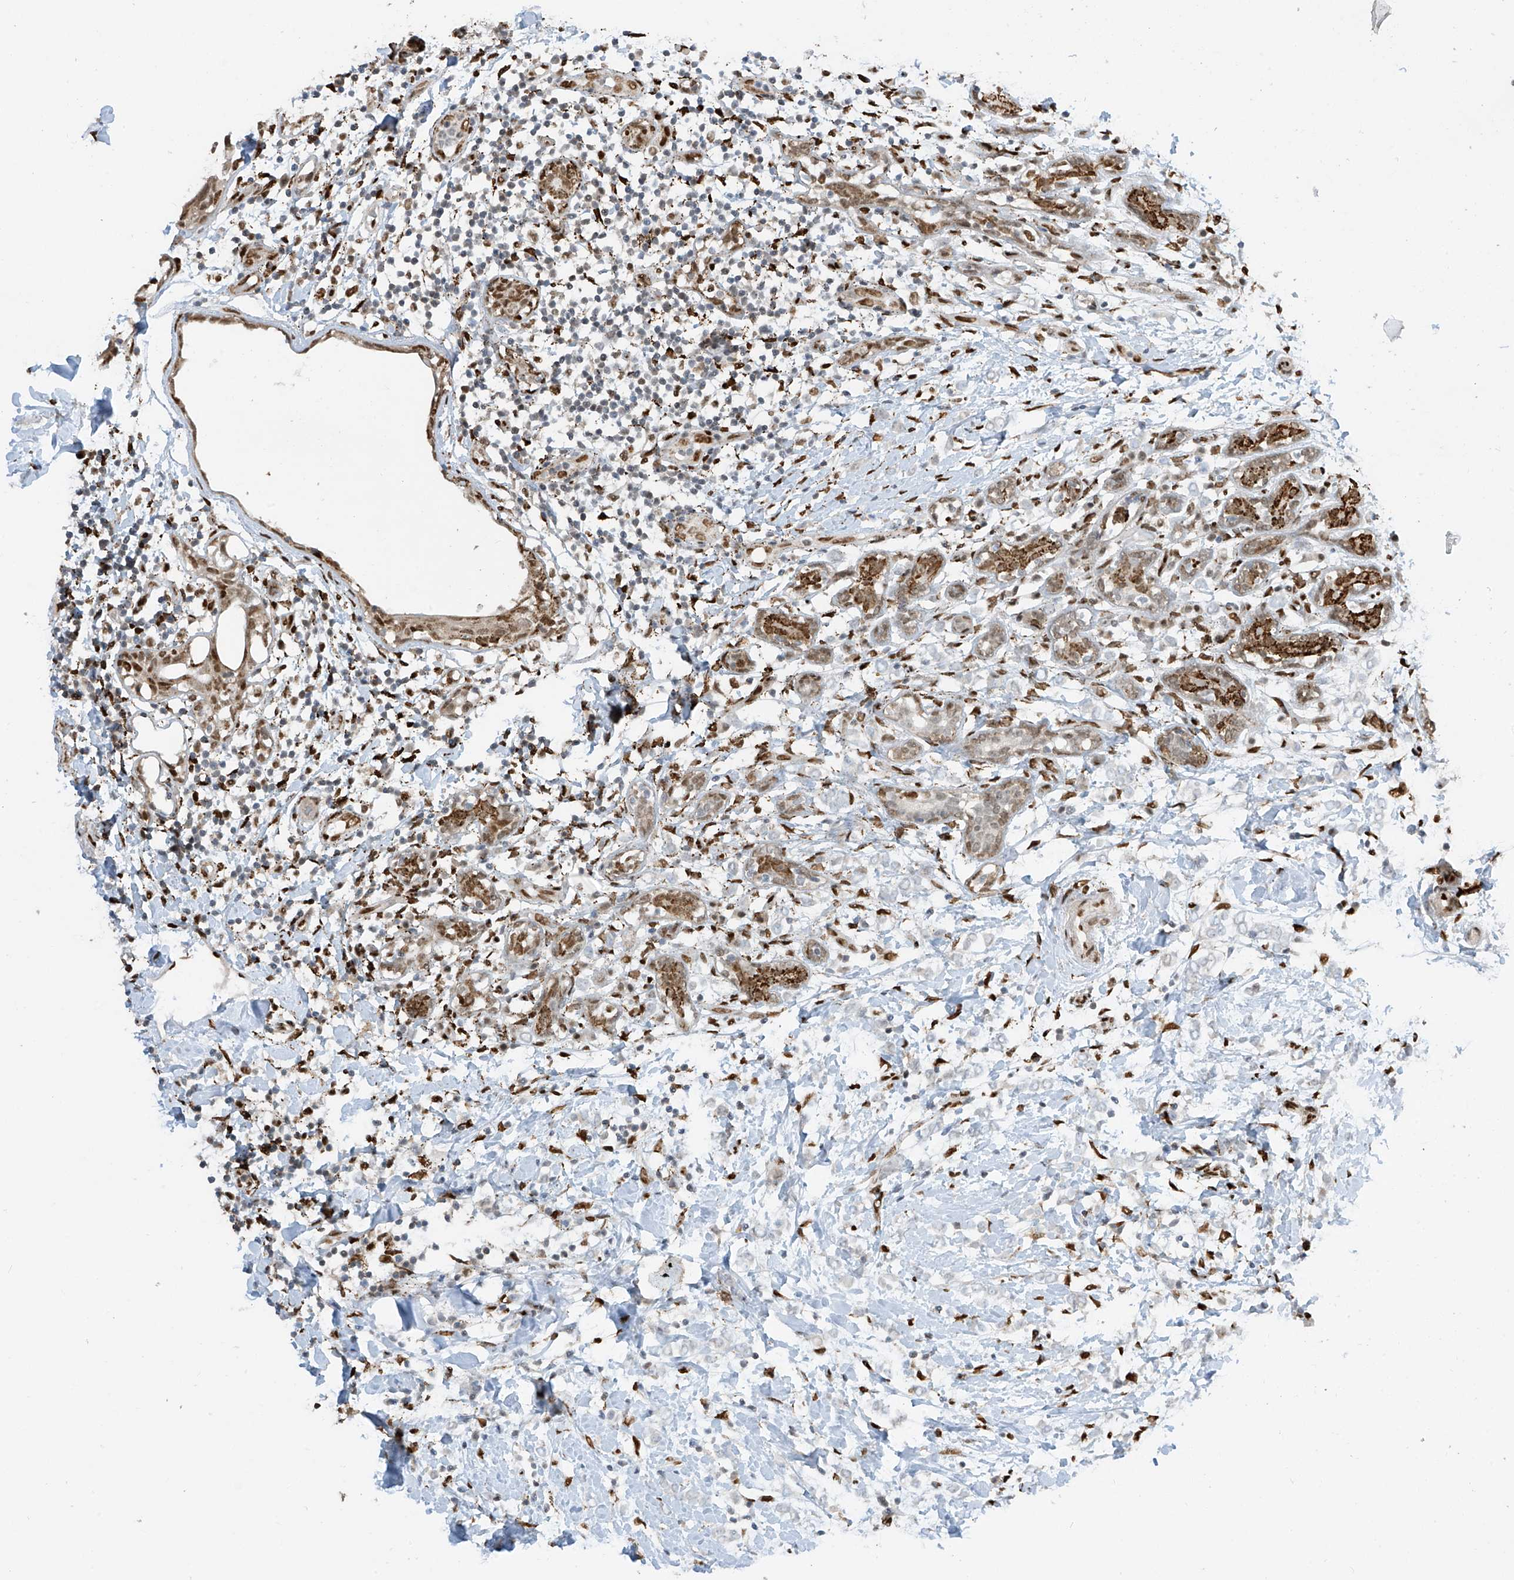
{"staining": {"intensity": "moderate", "quantity": "25%-75%", "location": "nuclear"}, "tissue": "breast cancer", "cell_type": "Tumor cells", "image_type": "cancer", "snomed": [{"axis": "morphology", "description": "Normal tissue, NOS"}, {"axis": "morphology", "description": "Lobular carcinoma"}, {"axis": "topography", "description": "Breast"}], "caption": "Protein expression analysis of human breast lobular carcinoma reveals moderate nuclear positivity in about 25%-75% of tumor cells.", "gene": "PM20D2", "patient": {"sex": "female", "age": 47}}